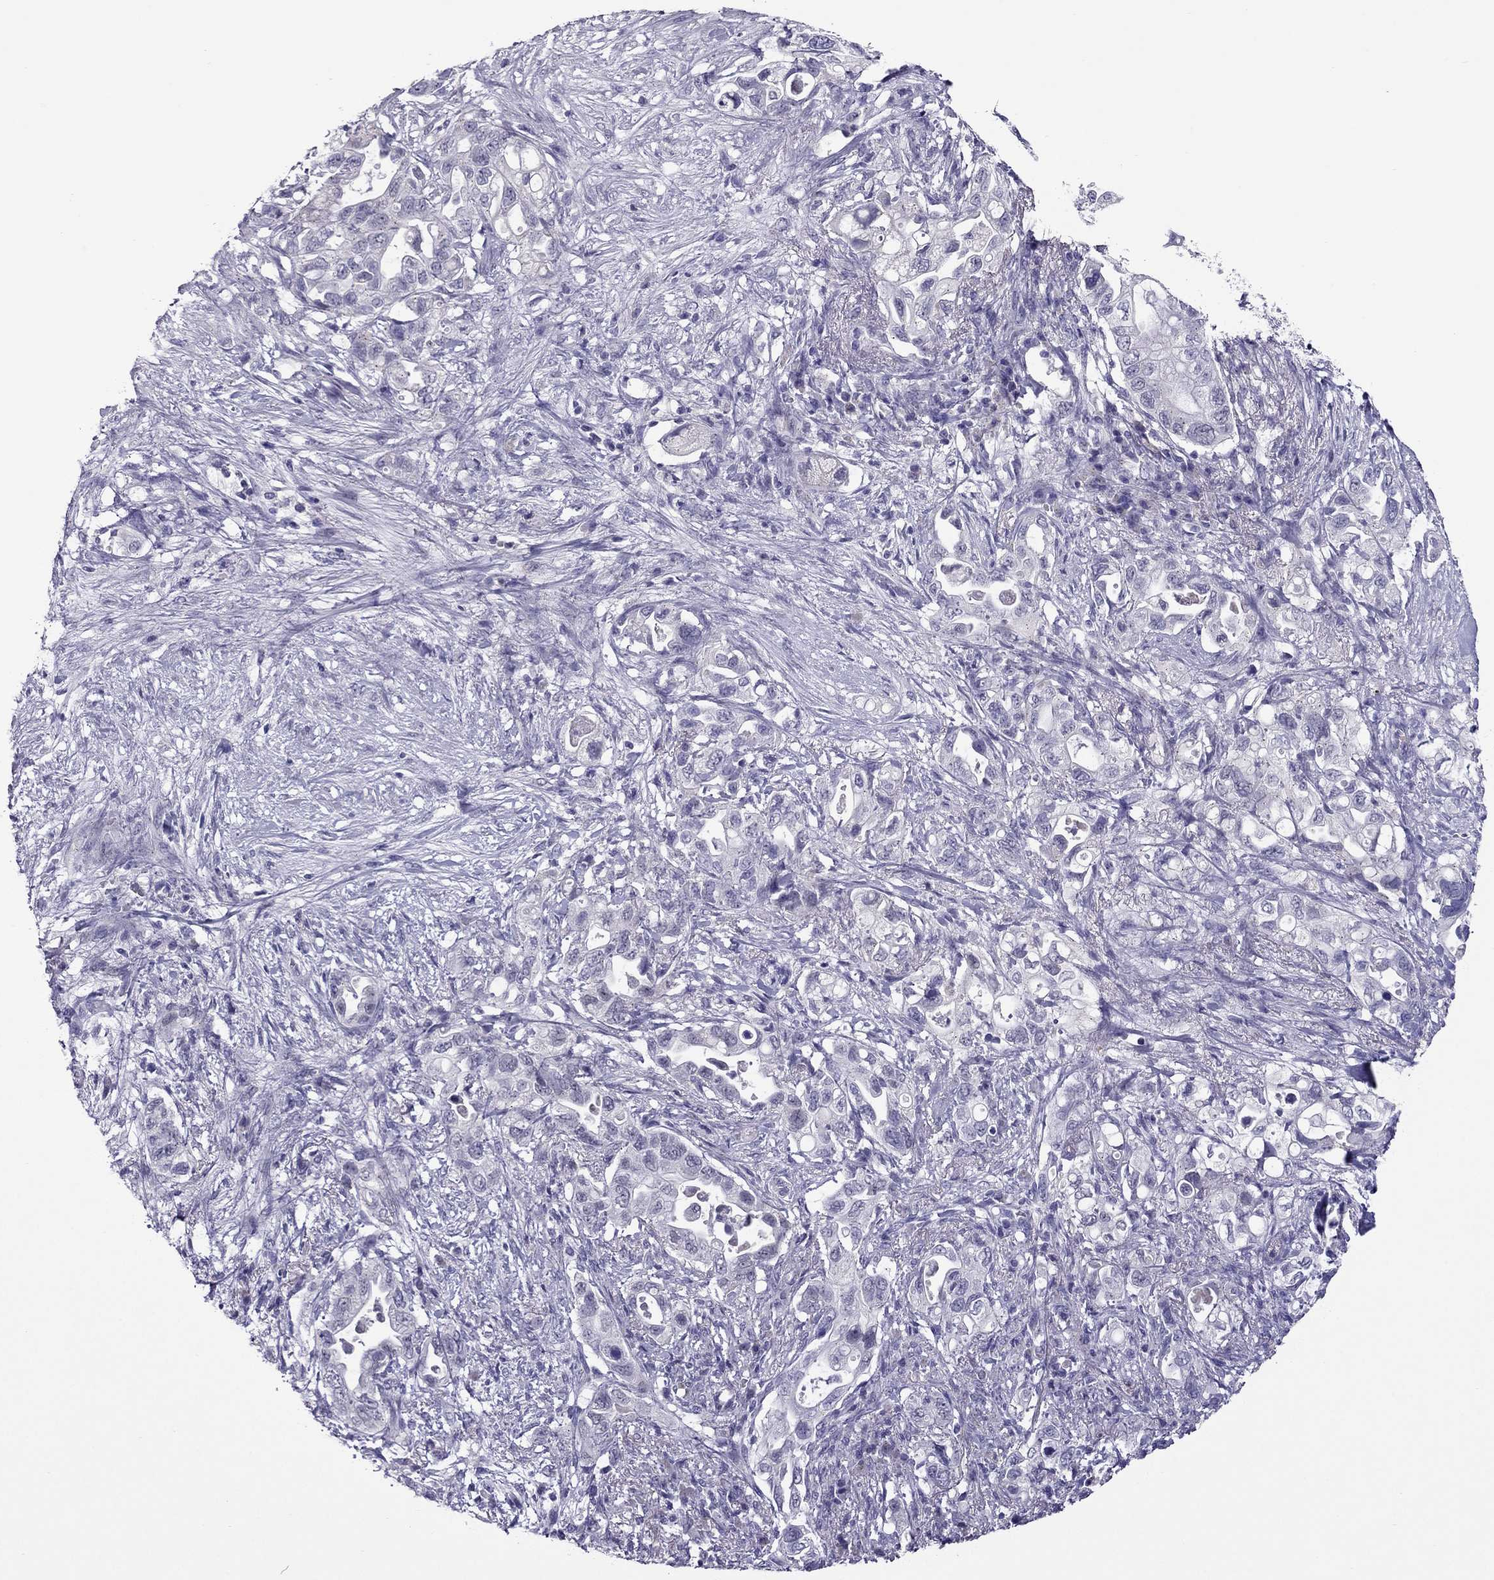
{"staining": {"intensity": "negative", "quantity": "none", "location": "none"}, "tissue": "pancreatic cancer", "cell_type": "Tumor cells", "image_type": "cancer", "snomed": [{"axis": "morphology", "description": "Adenocarcinoma, NOS"}, {"axis": "topography", "description": "Pancreas"}], "caption": "Immunohistochemistry image of human pancreatic adenocarcinoma stained for a protein (brown), which shows no staining in tumor cells.", "gene": "MYBPH", "patient": {"sex": "female", "age": 72}}